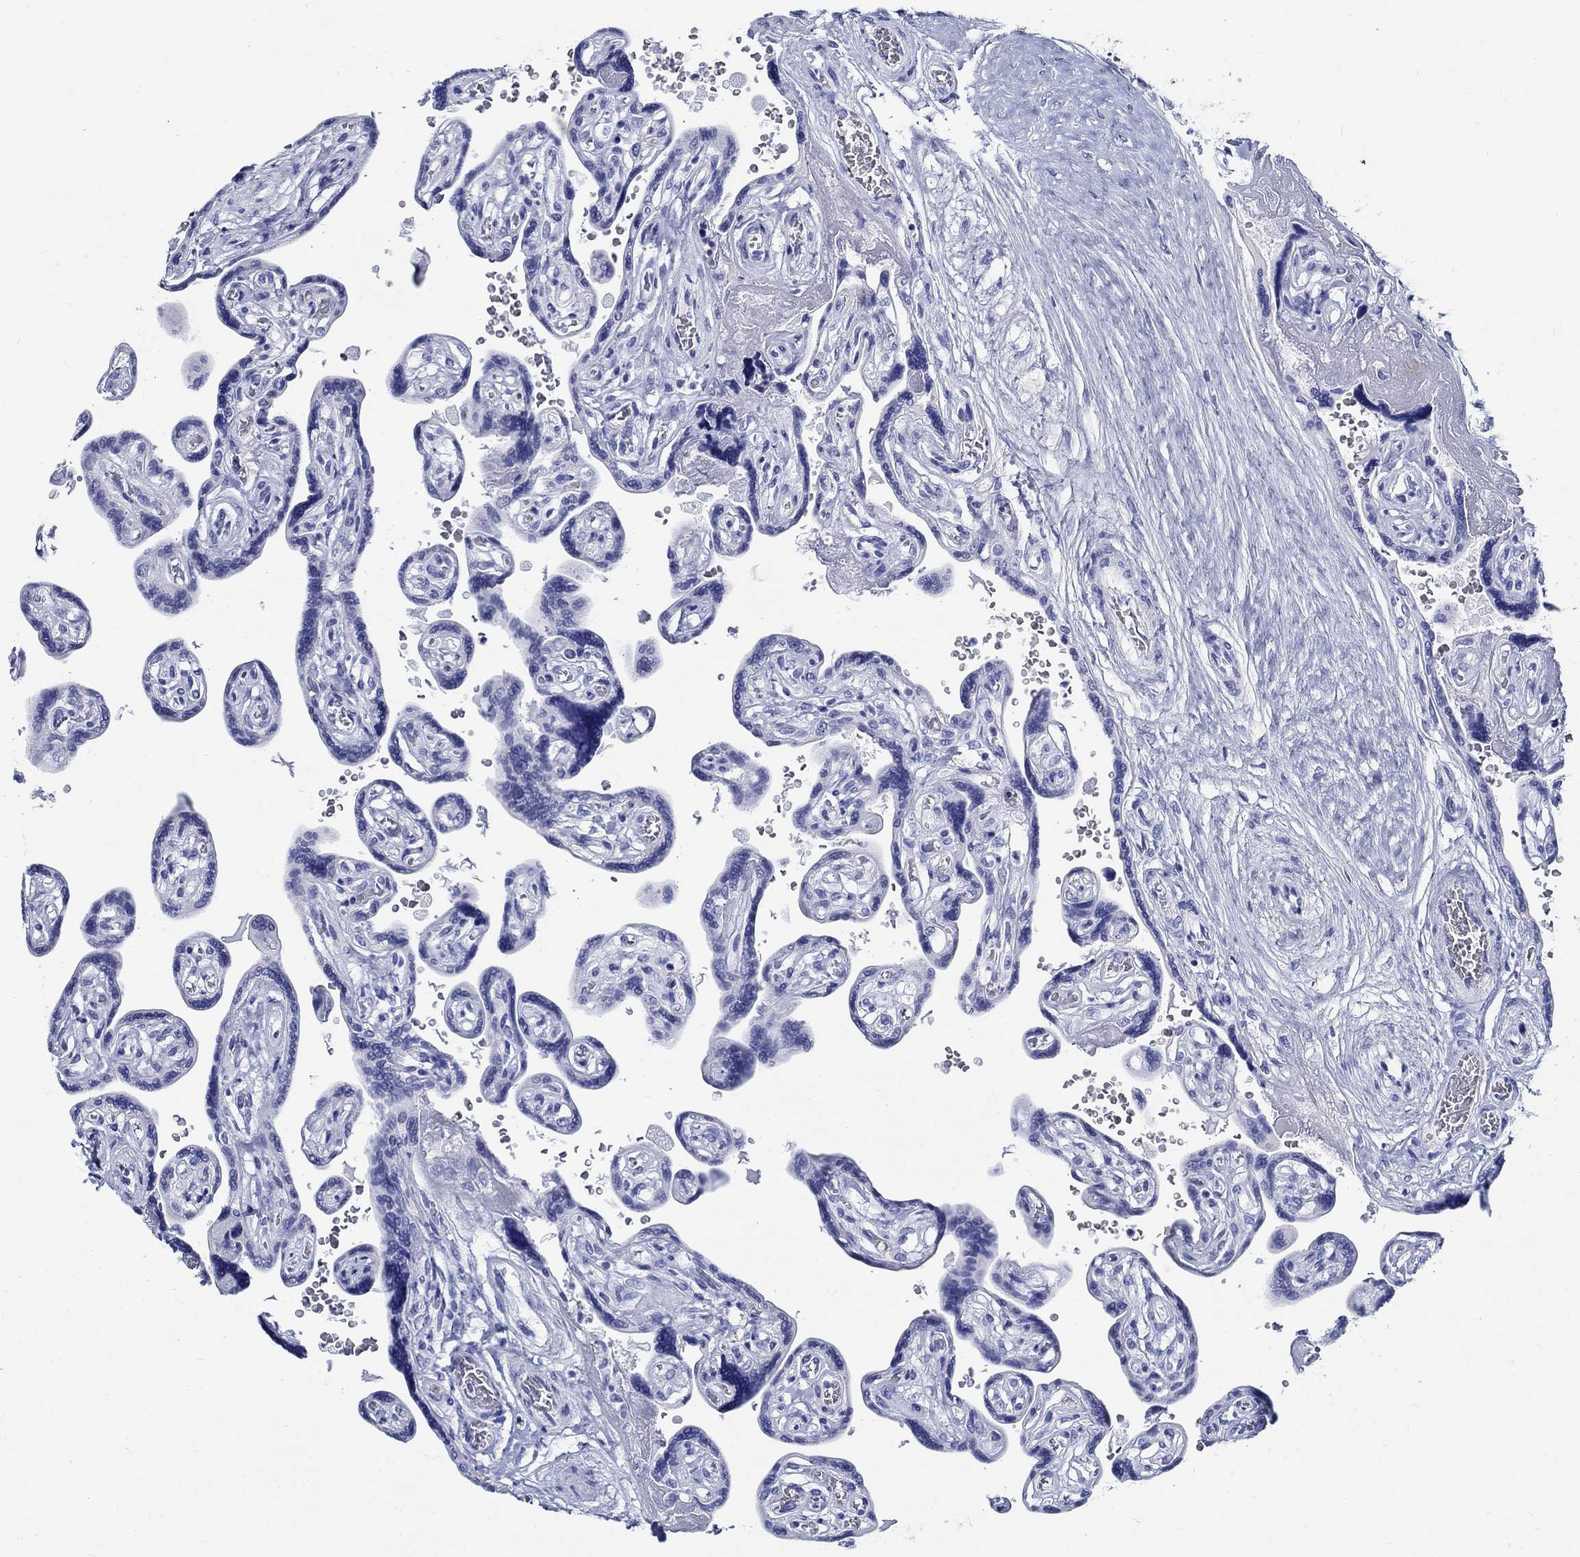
{"staining": {"intensity": "negative", "quantity": "none", "location": "none"}, "tissue": "placenta", "cell_type": "Decidual cells", "image_type": "normal", "snomed": [{"axis": "morphology", "description": "Normal tissue, NOS"}, {"axis": "topography", "description": "Placenta"}], "caption": "This is a micrograph of IHC staining of normal placenta, which shows no staining in decidual cells.", "gene": "FBXO2", "patient": {"sex": "female", "age": 32}}